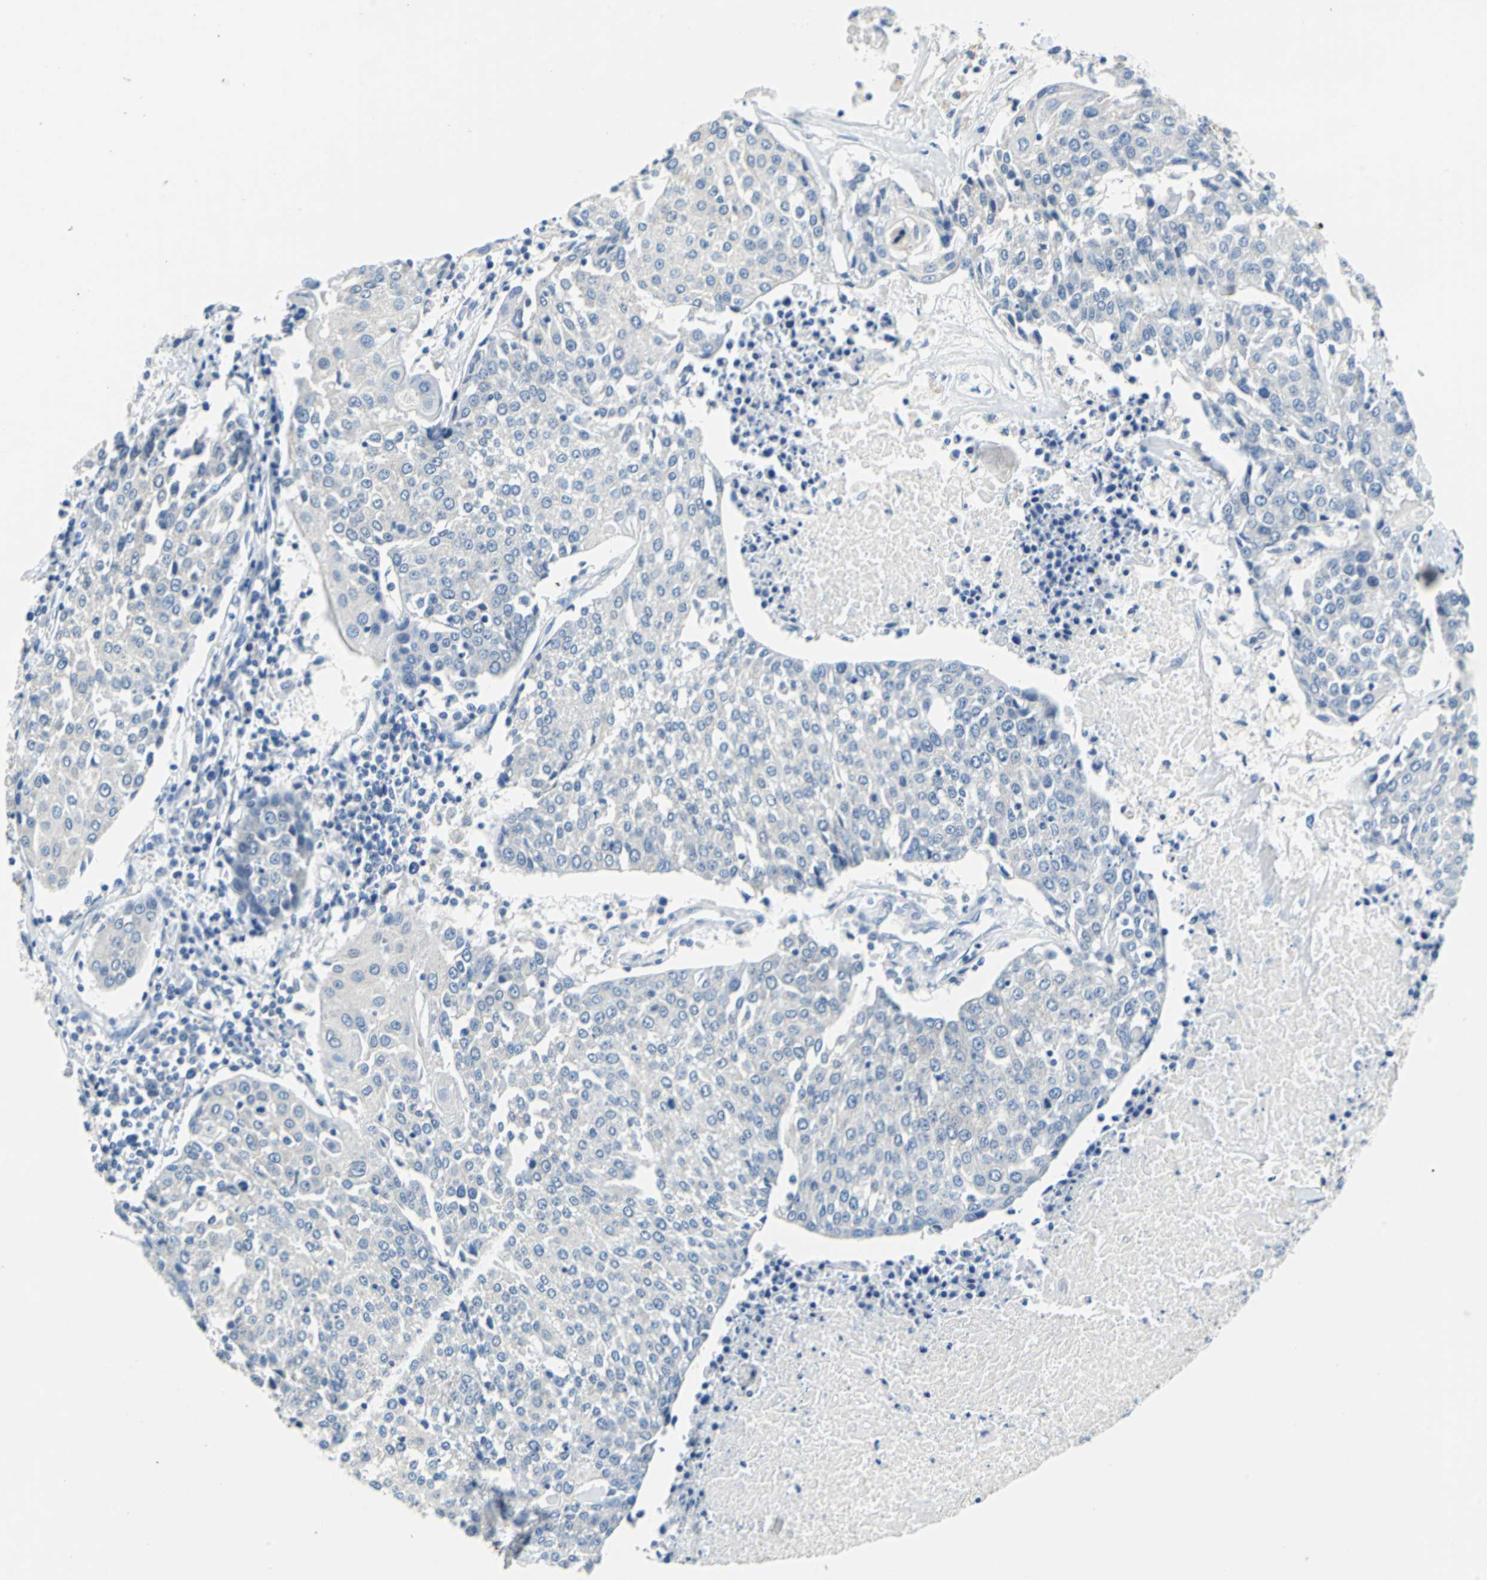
{"staining": {"intensity": "negative", "quantity": "none", "location": "none"}, "tissue": "urothelial cancer", "cell_type": "Tumor cells", "image_type": "cancer", "snomed": [{"axis": "morphology", "description": "Urothelial carcinoma, High grade"}, {"axis": "topography", "description": "Urinary bladder"}], "caption": "IHC image of neoplastic tissue: human urothelial cancer stained with DAB shows no significant protein positivity in tumor cells.", "gene": "TEX264", "patient": {"sex": "female", "age": 85}}